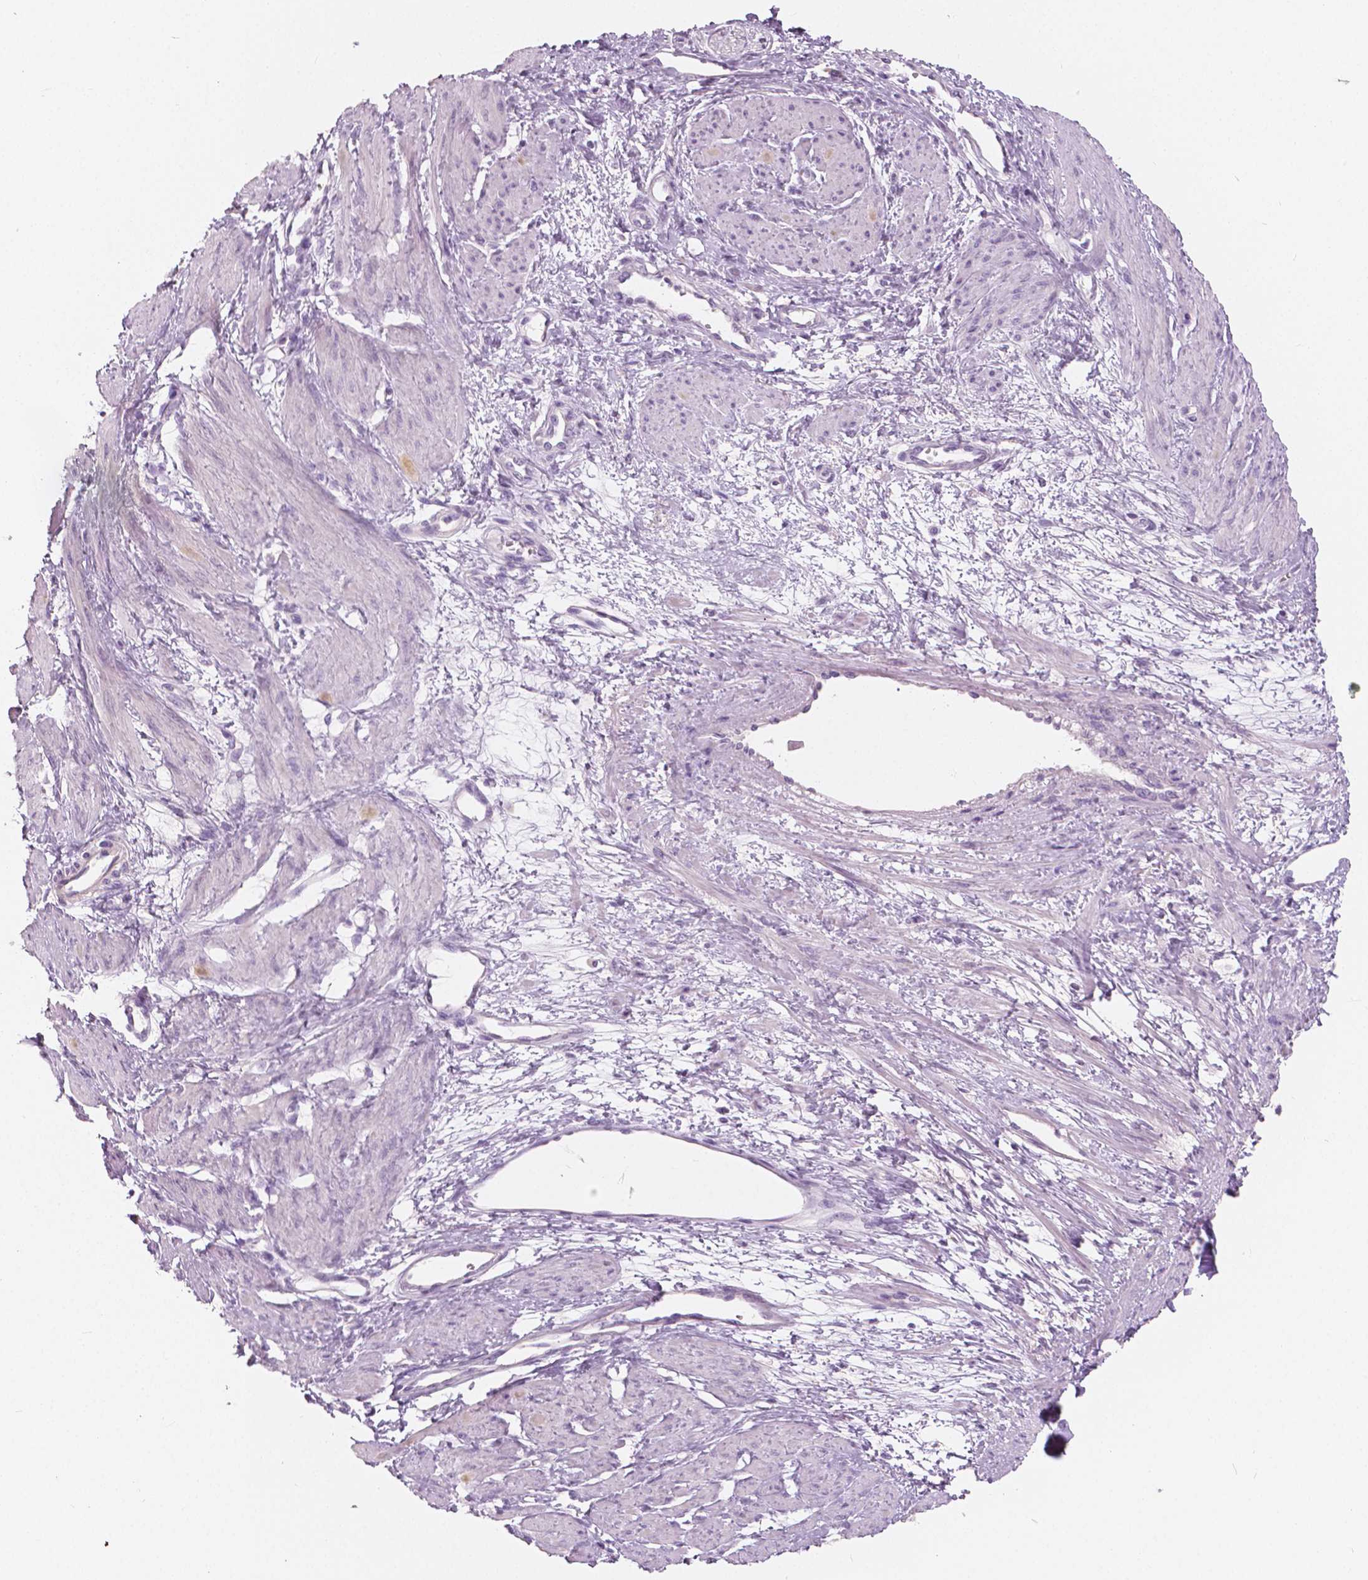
{"staining": {"intensity": "negative", "quantity": "none", "location": "none"}, "tissue": "smooth muscle", "cell_type": "Smooth muscle cells", "image_type": "normal", "snomed": [{"axis": "morphology", "description": "Normal tissue, NOS"}, {"axis": "topography", "description": "Smooth muscle"}, {"axis": "topography", "description": "Uterus"}], "caption": "The image reveals no significant expression in smooth muscle cells of smooth muscle.", "gene": "A4GNT", "patient": {"sex": "female", "age": 39}}